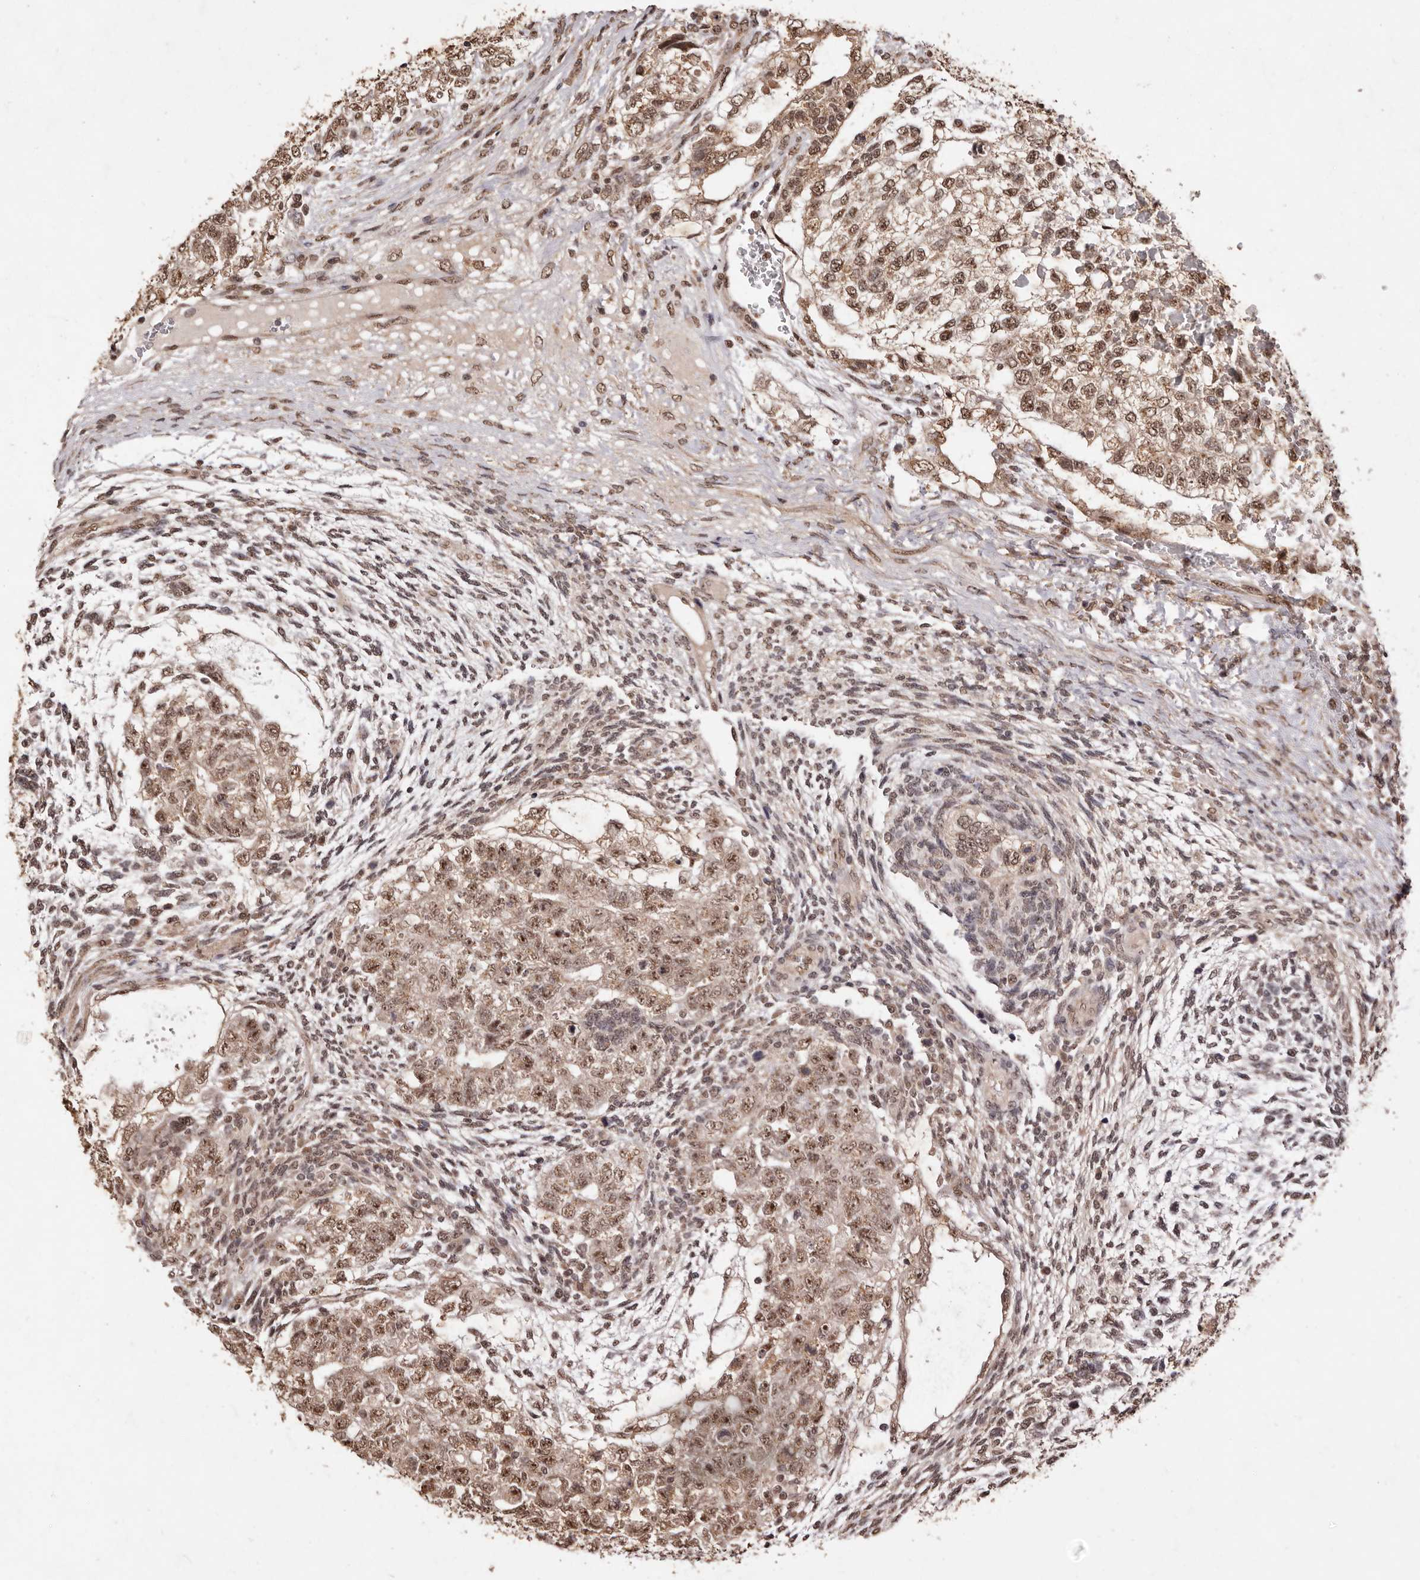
{"staining": {"intensity": "moderate", "quantity": ">75%", "location": "cytoplasmic/membranous,nuclear"}, "tissue": "testis cancer", "cell_type": "Tumor cells", "image_type": "cancer", "snomed": [{"axis": "morphology", "description": "Carcinoma, Embryonal, NOS"}, {"axis": "topography", "description": "Testis"}], "caption": "Immunohistochemistry (IHC) photomicrograph of neoplastic tissue: human testis embryonal carcinoma stained using IHC displays medium levels of moderate protein expression localized specifically in the cytoplasmic/membranous and nuclear of tumor cells, appearing as a cytoplasmic/membranous and nuclear brown color.", "gene": "NOTCH1", "patient": {"sex": "male", "age": 37}}